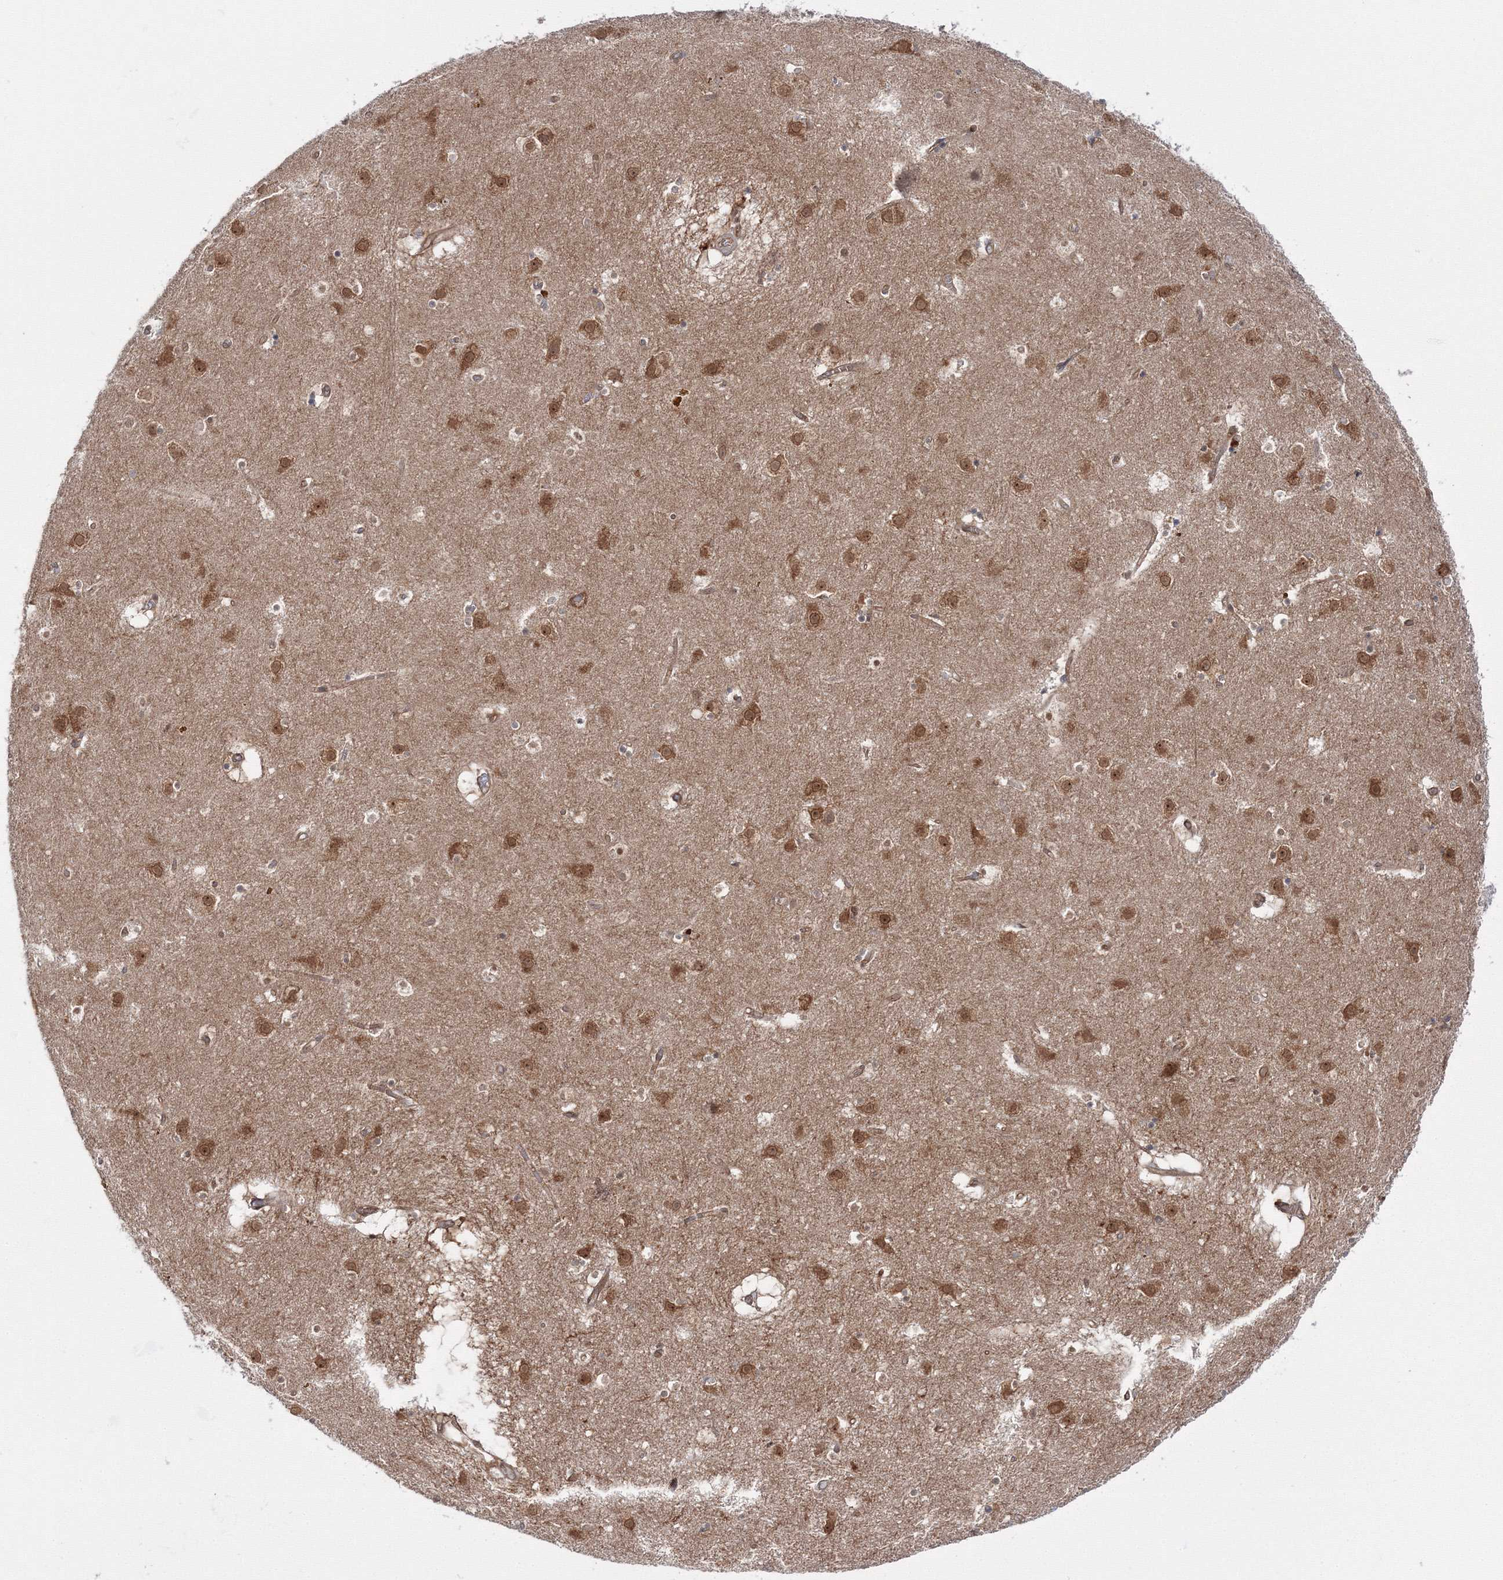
{"staining": {"intensity": "moderate", "quantity": "<25%", "location": "cytoplasmic/membranous"}, "tissue": "caudate", "cell_type": "Glial cells", "image_type": "normal", "snomed": [{"axis": "morphology", "description": "Normal tissue, NOS"}, {"axis": "topography", "description": "Lateral ventricle wall"}], "caption": "Human caudate stained for a protein (brown) demonstrates moderate cytoplasmic/membranous positive positivity in about <25% of glial cells.", "gene": "HARS1", "patient": {"sex": "male", "age": 70}}